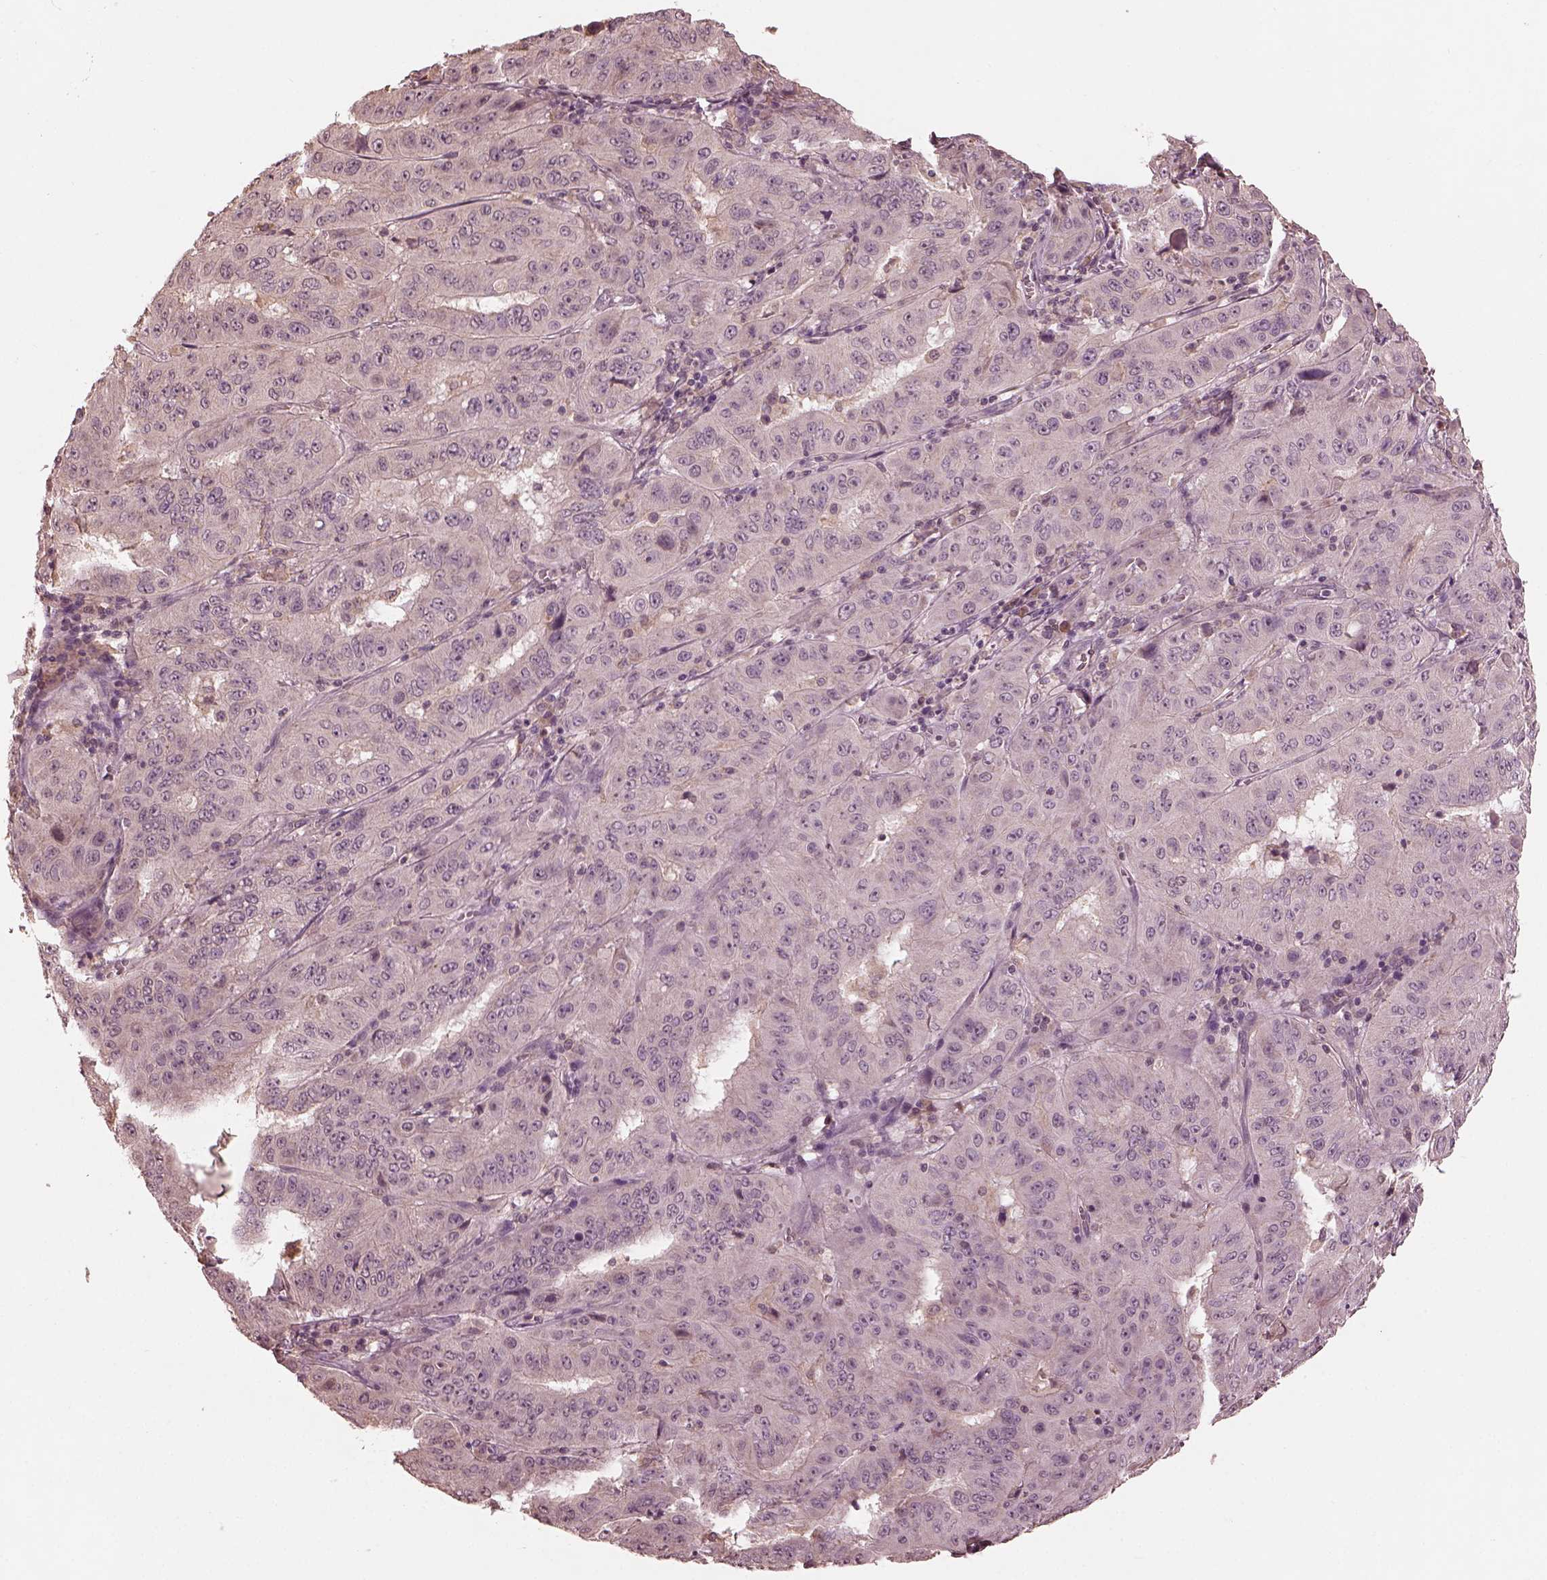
{"staining": {"intensity": "negative", "quantity": "none", "location": "none"}, "tissue": "pancreatic cancer", "cell_type": "Tumor cells", "image_type": "cancer", "snomed": [{"axis": "morphology", "description": "Adenocarcinoma, NOS"}, {"axis": "topography", "description": "Pancreas"}], "caption": "The photomicrograph demonstrates no staining of tumor cells in pancreatic adenocarcinoma. (DAB (3,3'-diaminobenzidine) immunohistochemistry visualized using brightfield microscopy, high magnification).", "gene": "CALR3", "patient": {"sex": "male", "age": 63}}